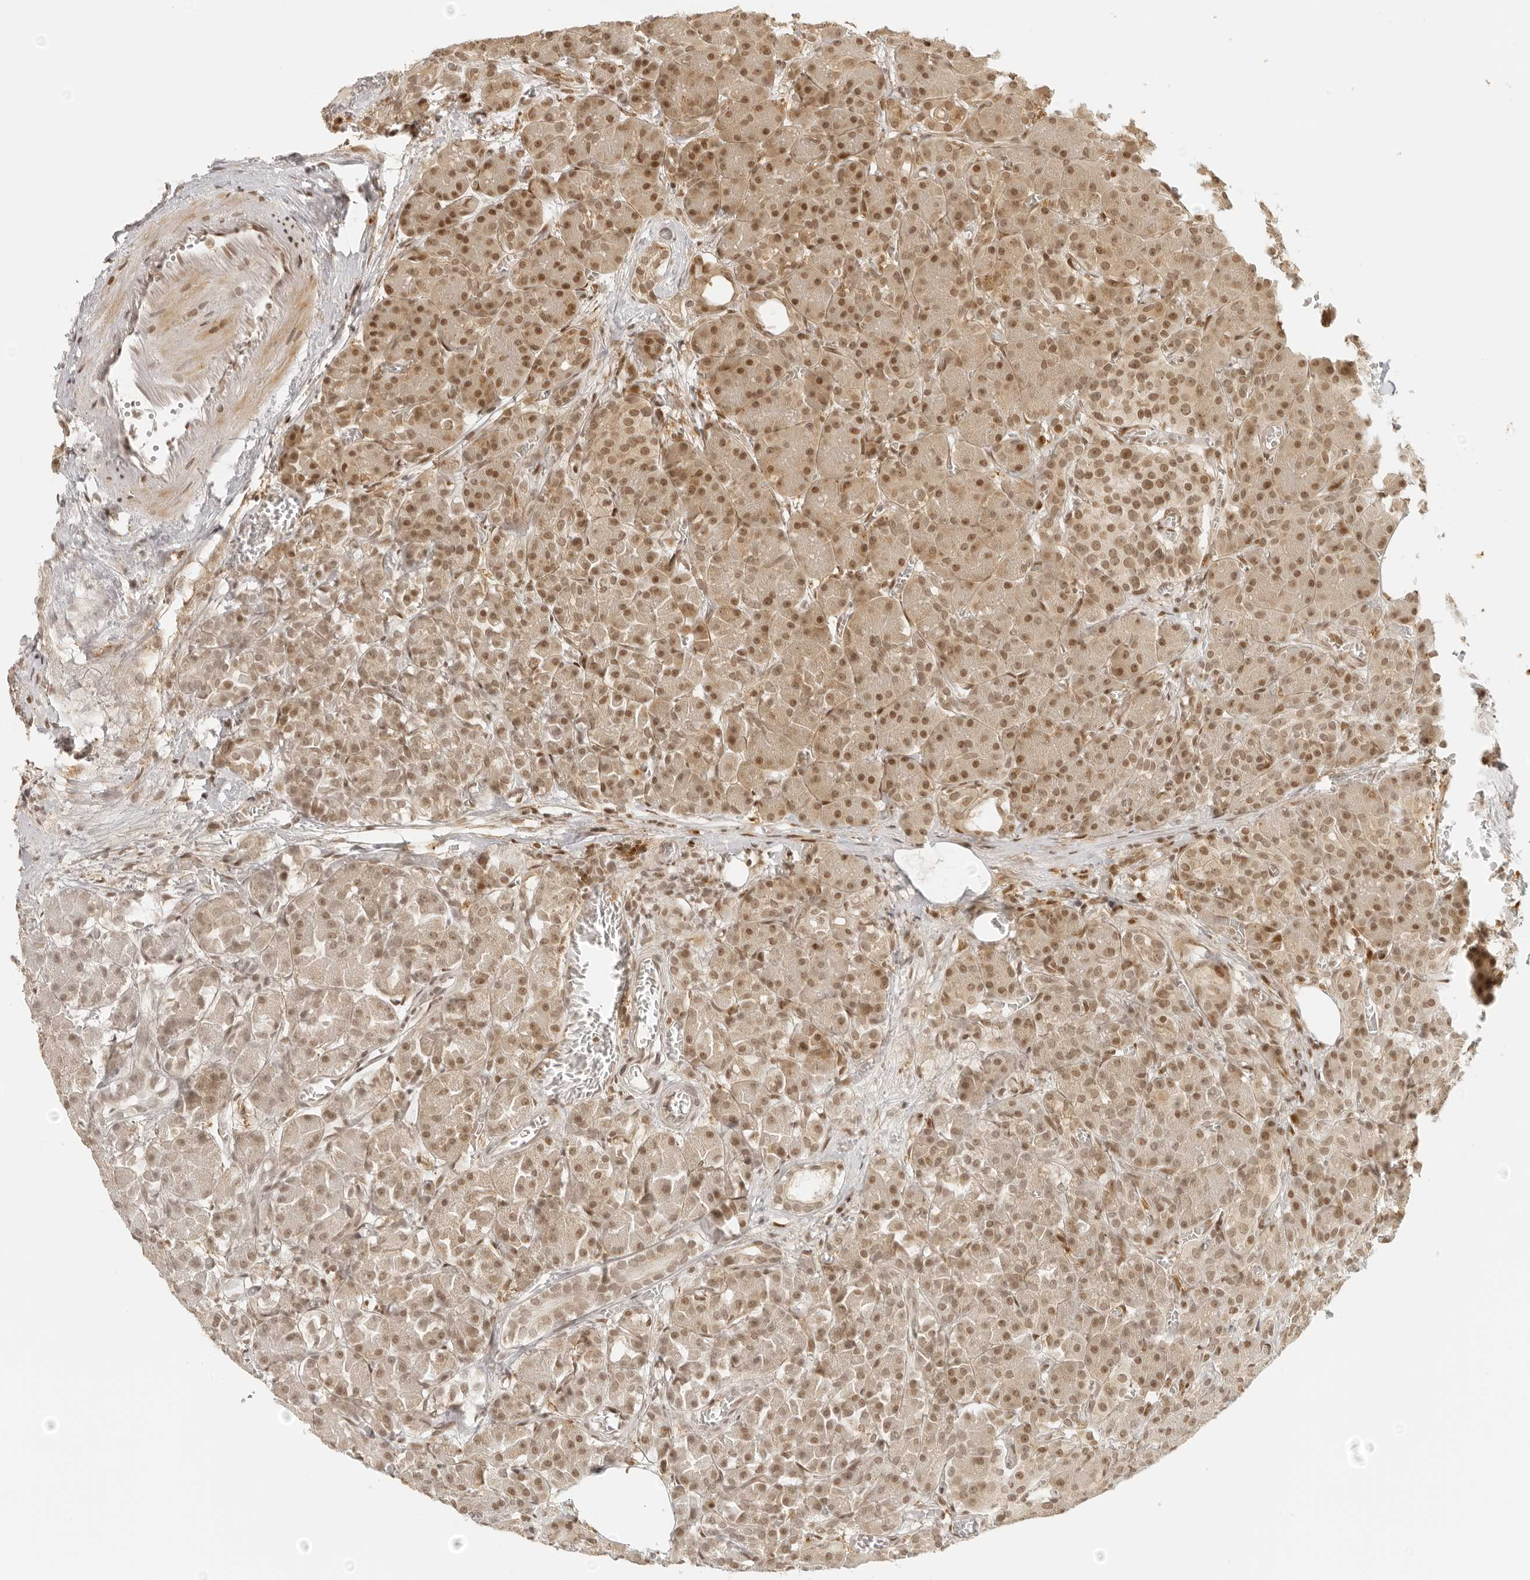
{"staining": {"intensity": "moderate", "quantity": ">75%", "location": "cytoplasmic/membranous,nuclear"}, "tissue": "pancreas", "cell_type": "Exocrine glandular cells", "image_type": "normal", "snomed": [{"axis": "morphology", "description": "Normal tissue, NOS"}, {"axis": "topography", "description": "Pancreas"}], "caption": "A histopathology image of pancreas stained for a protein shows moderate cytoplasmic/membranous,nuclear brown staining in exocrine glandular cells.", "gene": "ZNF407", "patient": {"sex": "male", "age": 63}}